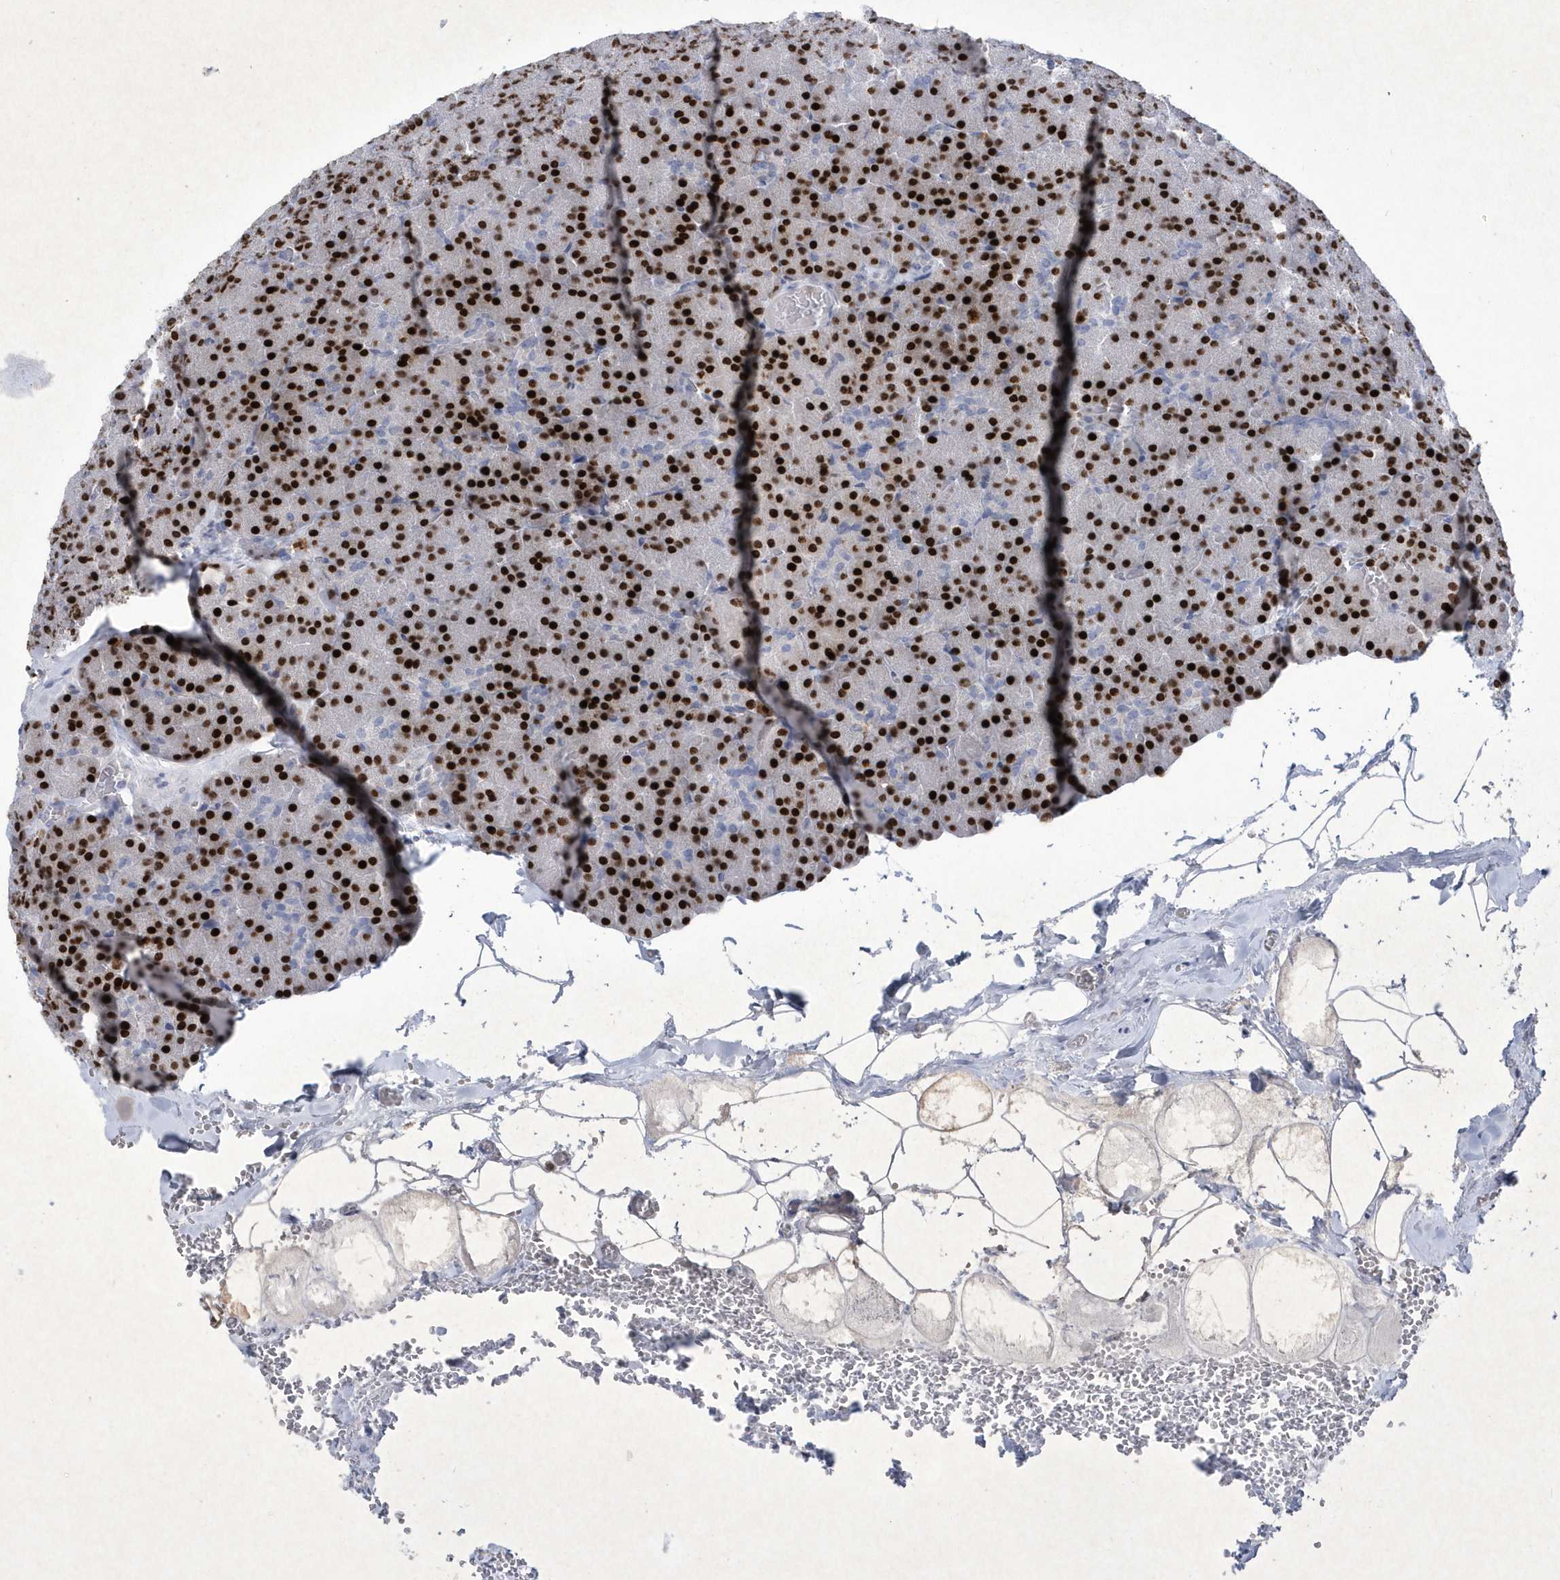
{"staining": {"intensity": "strong", "quantity": ">75%", "location": "nuclear"}, "tissue": "pancreas", "cell_type": "Exocrine glandular cells", "image_type": "normal", "snomed": [{"axis": "morphology", "description": "Normal tissue, NOS"}, {"axis": "morphology", "description": "Carcinoid, malignant, NOS"}, {"axis": "topography", "description": "Pancreas"}], "caption": "This image displays immunohistochemistry (IHC) staining of unremarkable pancreas, with high strong nuclear expression in about >75% of exocrine glandular cells.", "gene": "BHLHA15", "patient": {"sex": "female", "age": 35}}